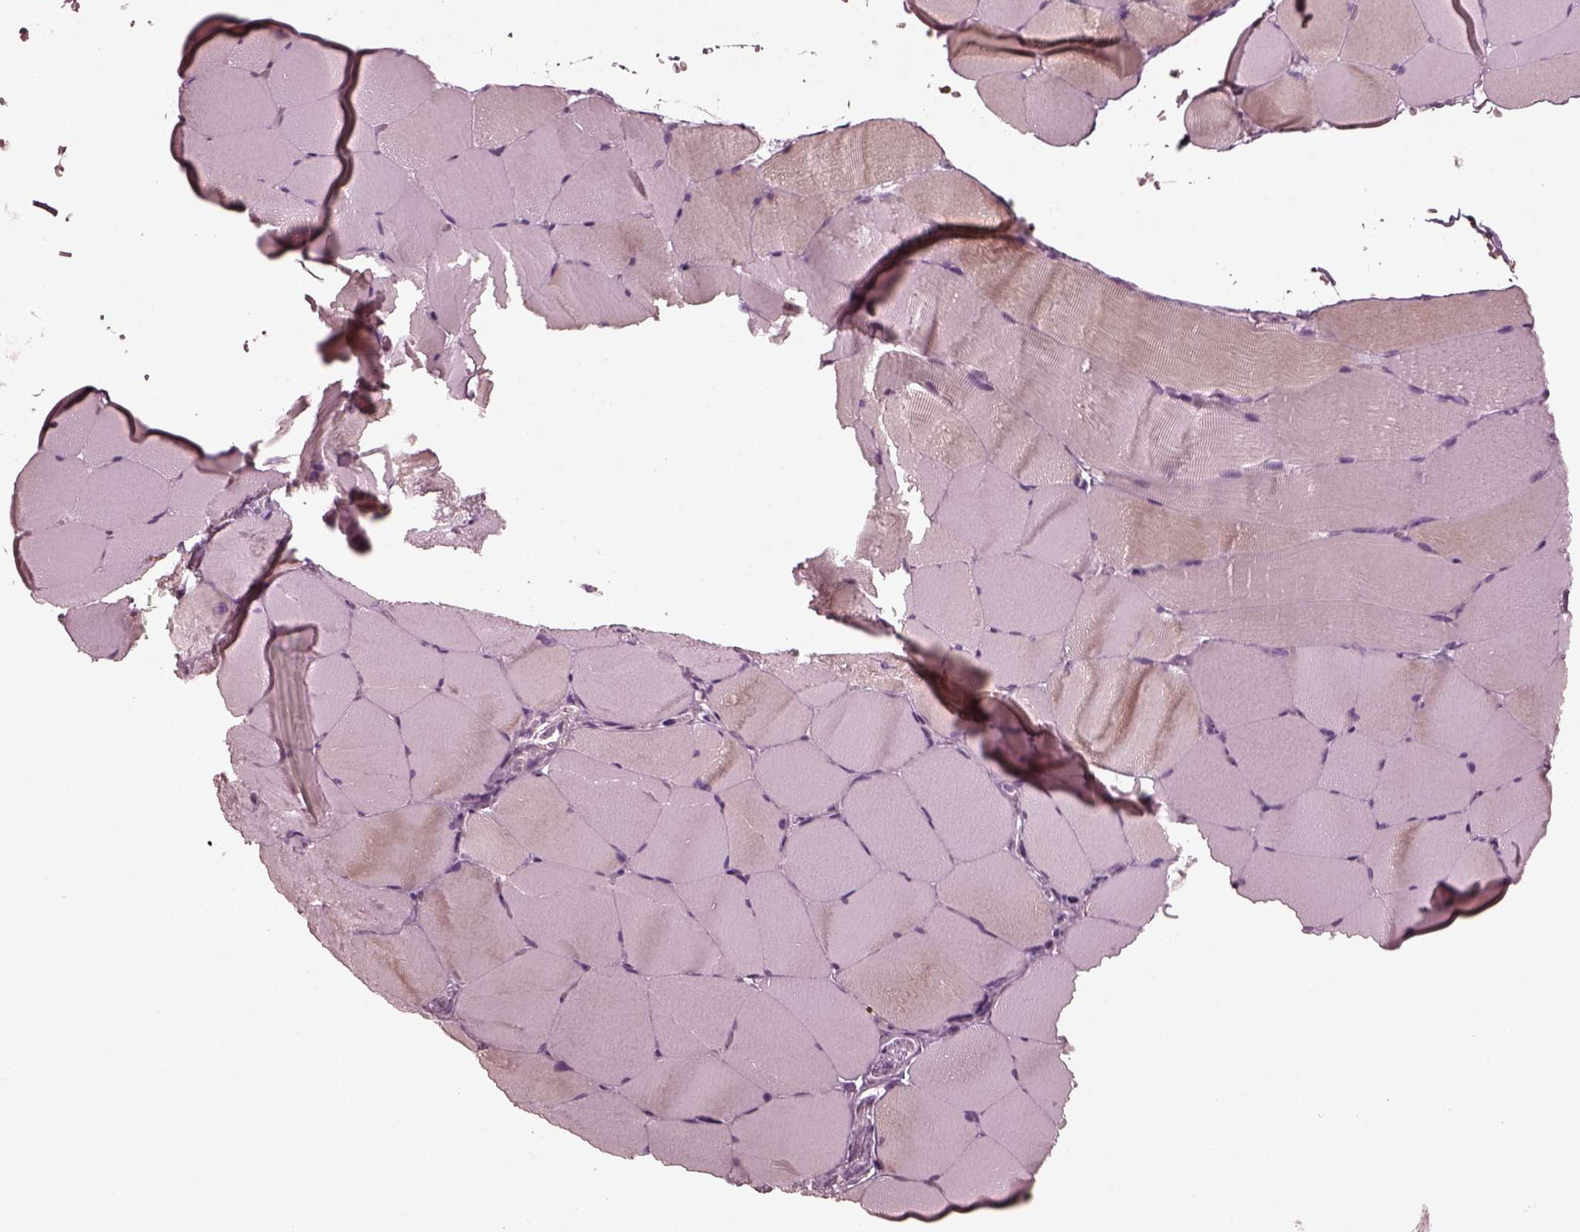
{"staining": {"intensity": "negative", "quantity": "none", "location": "none"}, "tissue": "skeletal muscle", "cell_type": "Myocytes", "image_type": "normal", "snomed": [{"axis": "morphology", "description": "Normal tissue, NOS"}, {"axis": "topography", "description": "Skeletal muscle"}], "caption": "High power microscopy image of an immunohistochemistry histopathology image of normal skeletal muscle, revealing no significant positivity in myocytes.", "gene": "KIF6", "patient": {"sex": "female", "age": 37}}